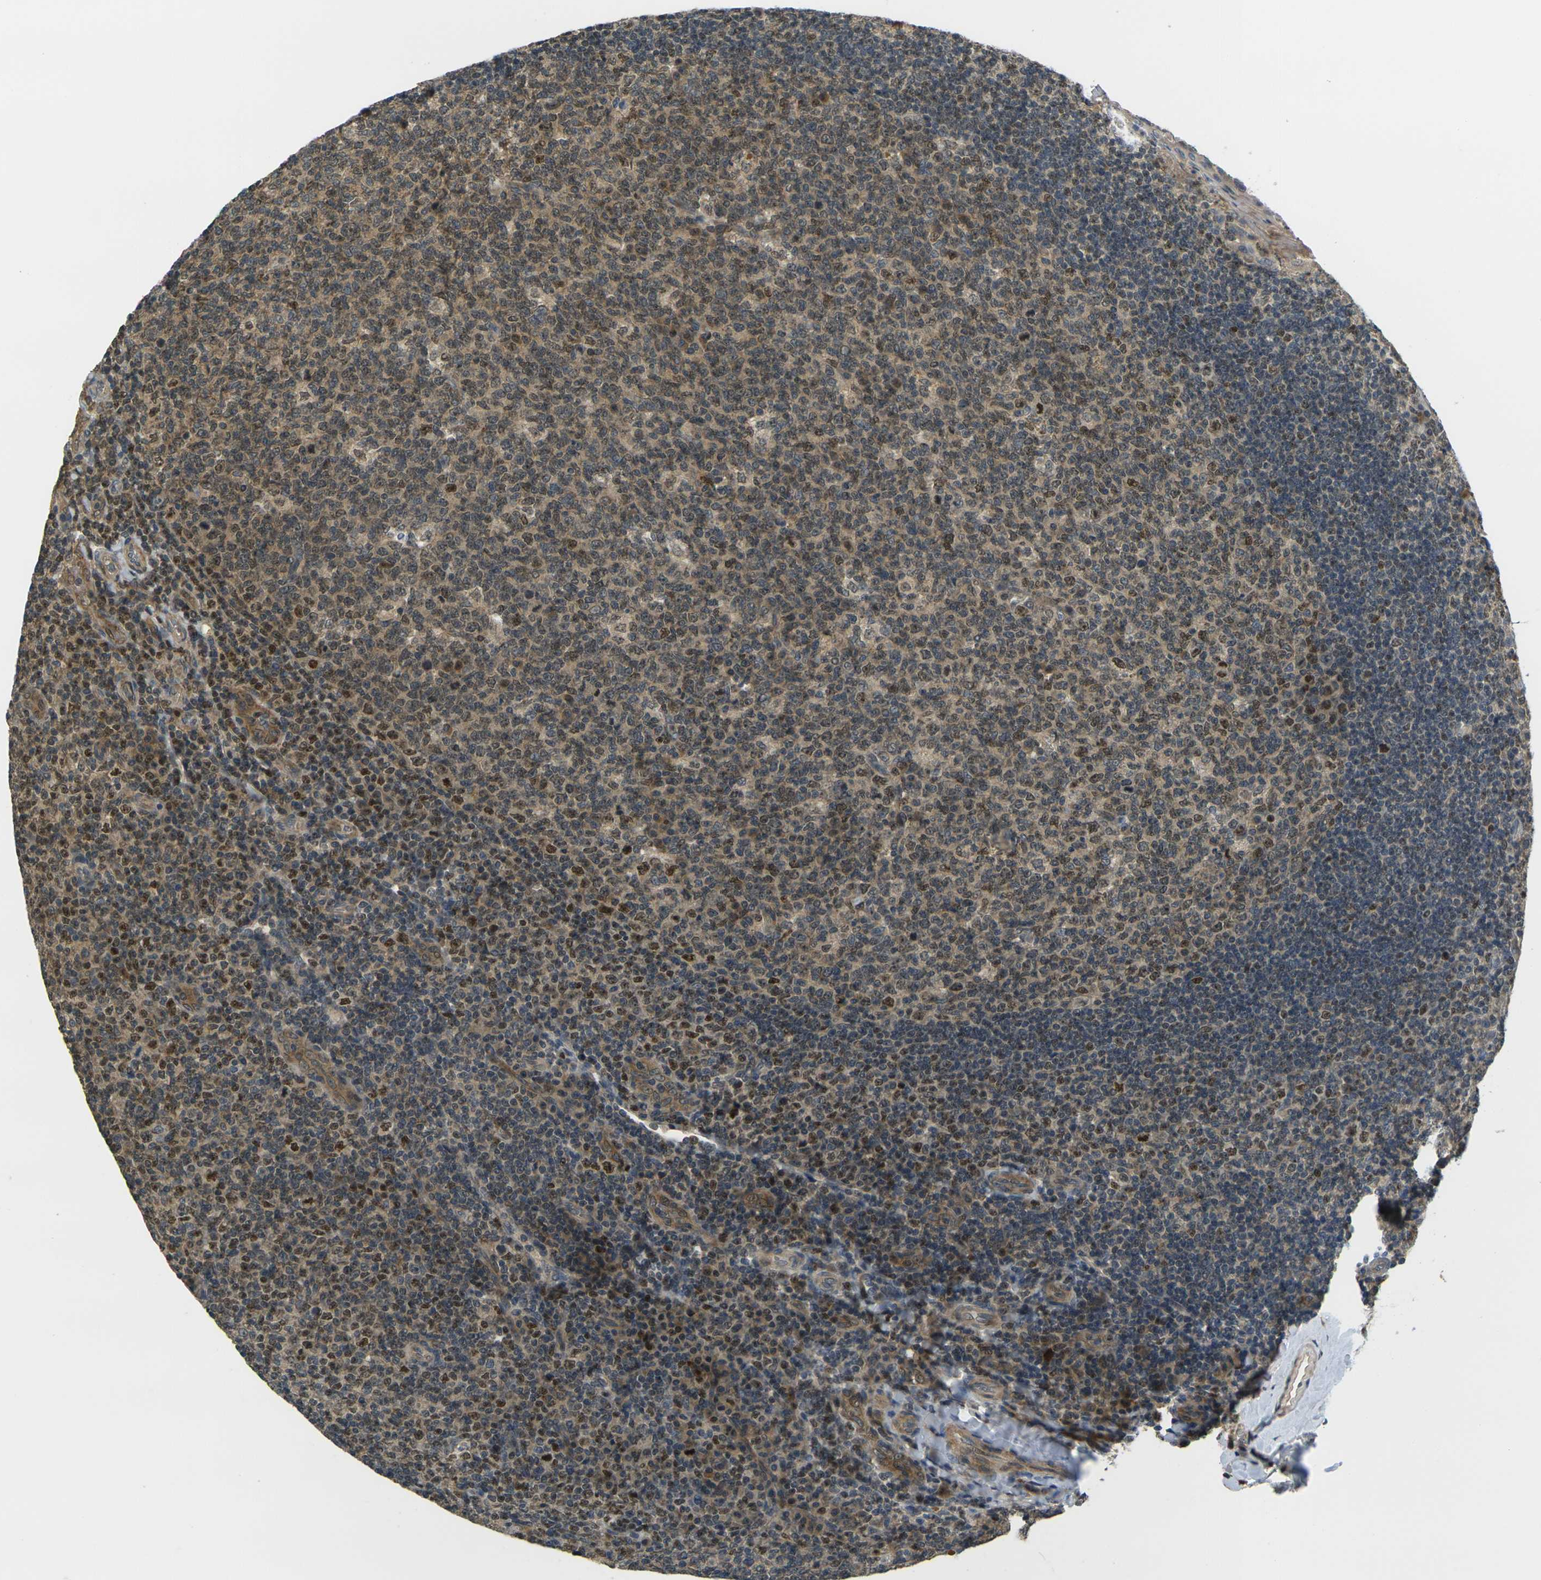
{"staining": {"intensity": "moderate", "quantity": ">75%", "location": "cytoplasmic/membranous,nuclear"}, "tissue": "tonsil", "cell_type": "Germinal center cells", "image_type": "normal", "snomed": [{"axis": "morphology", "description": "Normal tissue, NOS"}, {"axis": "topography", "description": "Tonsil"}], "caption": "Immunohistochemistry (IHC) (DAB) staining of unremarkable human tonsil demonstrates moderate cytoplasmic/membranous,nuclear protein positivity in approximately >75% of germinal center cells. The staining is performed using DAB brown chromogen to label protein expression. The nuclei are counter-stained blue using hematoxylin.", "gene": "KLHL8", "patient": {"sex": "male", "age": 17}}